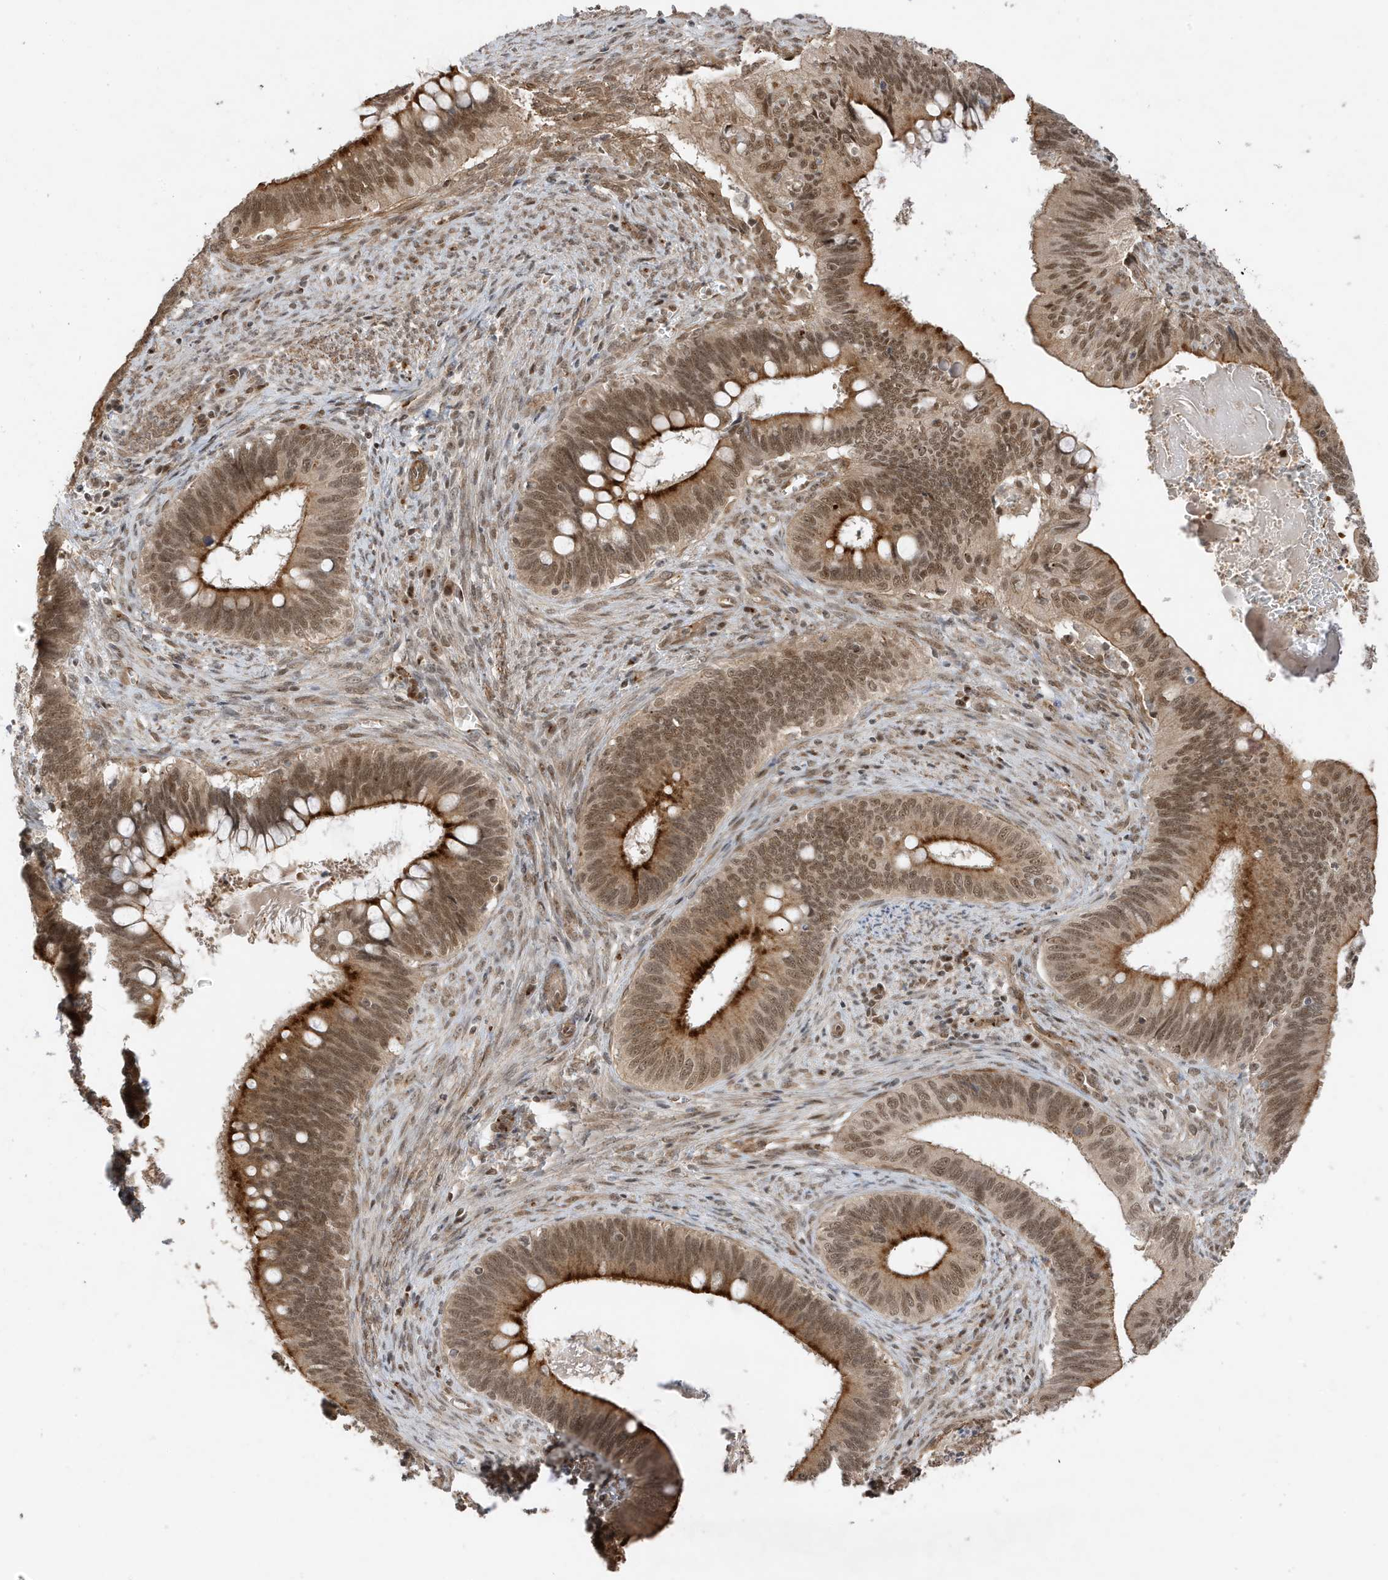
{"staining": {"intensity": "strong", "quantity": "25%-75%", "location": "cytoplasmic/membranous,nuclear"}, "tissue": "cervical cancer", "cell_type": "Tumor cells", "image_type": "cancer", "snomed": [{"axis": "morphology", "description": "Adenocarcinoma, NOS"}, {"axis": "topography", "description": "Cervix"}], "caption": "IHC (DAB (3,3'-diaminobenzidine)) staining of human cervical adenocarcinoma displays strong cytoplasmic/membranous and nuclear protein staining in about 25%-75% of tumor cells.", "gene": "MAST3", "patient": {"sex": "female", "age": 42}}